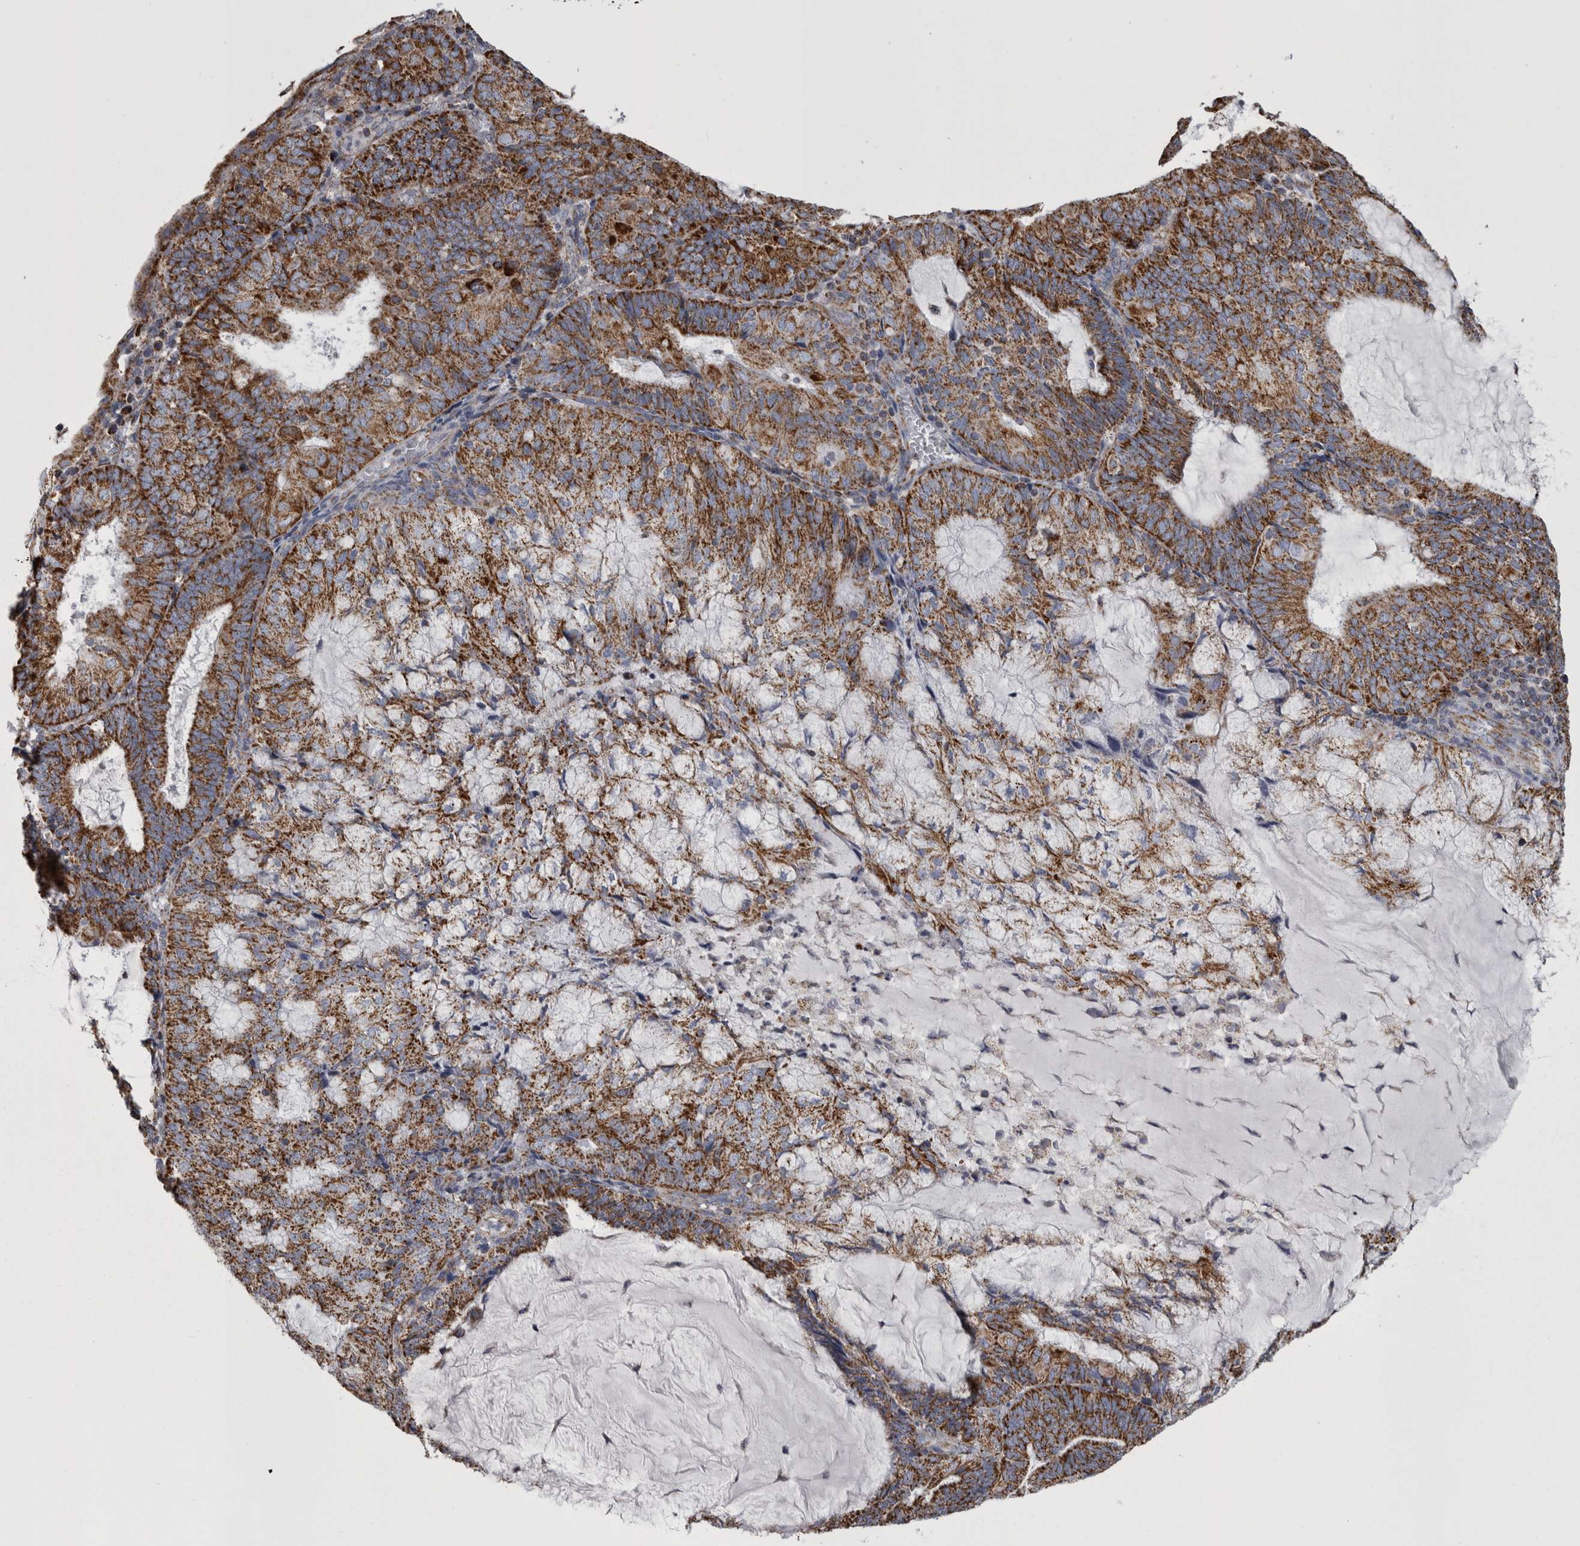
{"staining": {"intensity": "strong", "quantity": ">75%", "location": "cytoplasmic/membranous"}, "tissue": "endometrial cancer", "cell_type": "Tumor cells", "image_type": "cancer", "snomed": [{"axis": "morphology", "description": "Adenocarcinoma, NOS"}, {"axis": "topography", "description": "Endometrium"}], "caption": "DAB (3,3'-diaminobenzidine) immunohistochemical staining of human endometrial cancer demonstrates strong cytoplasmic/membranous protein staining in approximately >75% of tumor cells.", "gene": "MDH2", "patient": {"sex": "female", "age": 81}}